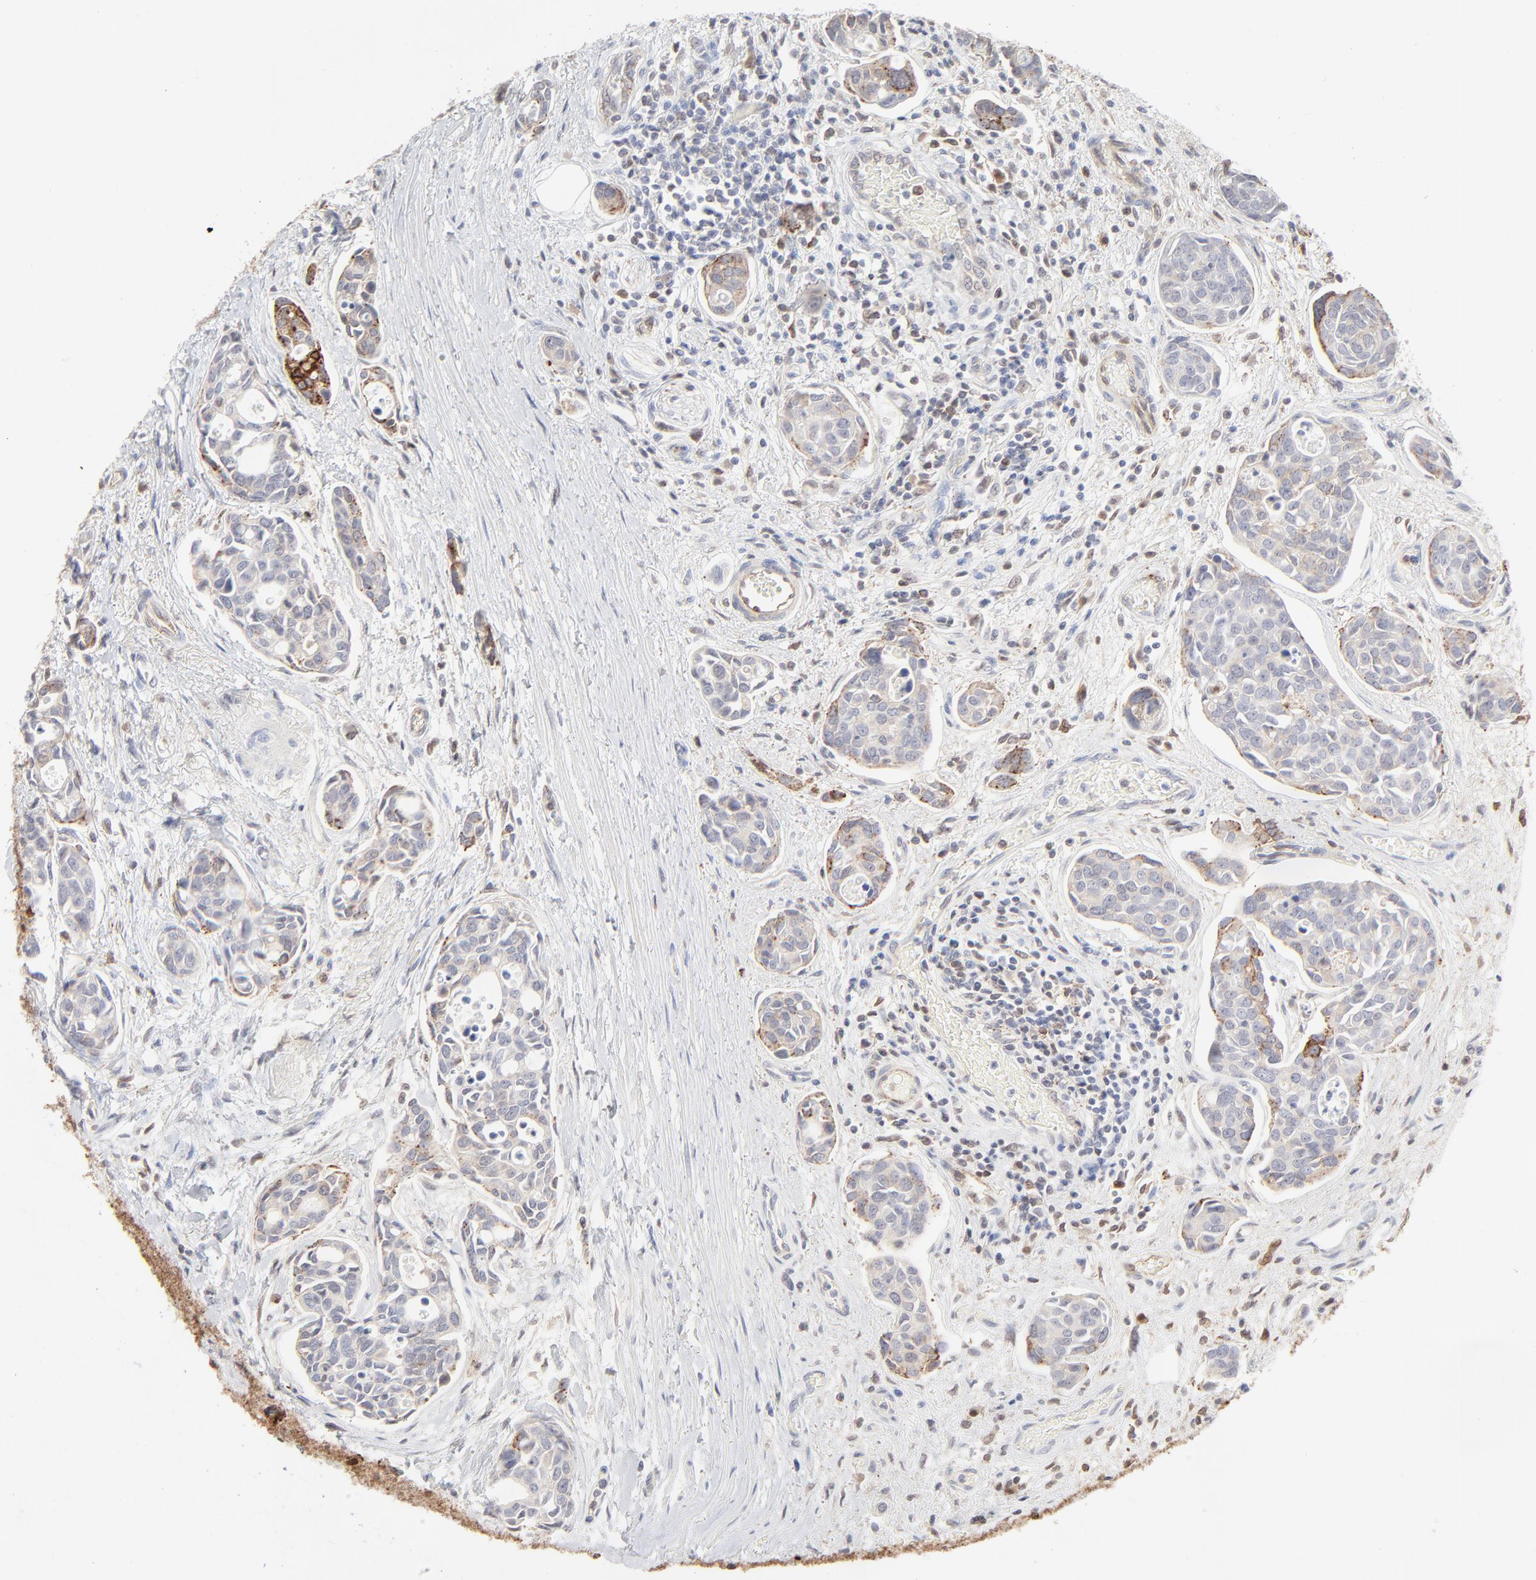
{"staining": {"intensity": "moderate", "quantity": "<25%", "location": "cytoplasmic/membranous"}, "tissue": "urothelial cancer", "cell_type": "Tumor cells", "image_type": "cancer", "snomed": [{"axis": "morphology", "description": "Urothelial carcinoma, High grade"}, {"axis": "topography", "description": "Urinary bladder"}], "caption": "IHC histopathology image of neoplastic tissue: urothelial cancer stained using immunohistochemistry demonstrates low levels of moderate protein expression localized specifically in the cytoplasmic/membranous of tumor cells, appearing as a cytoplasmic/membranous brown color.", "gene": "CDK6", "patient": {"sex": "male", "age": 78}}